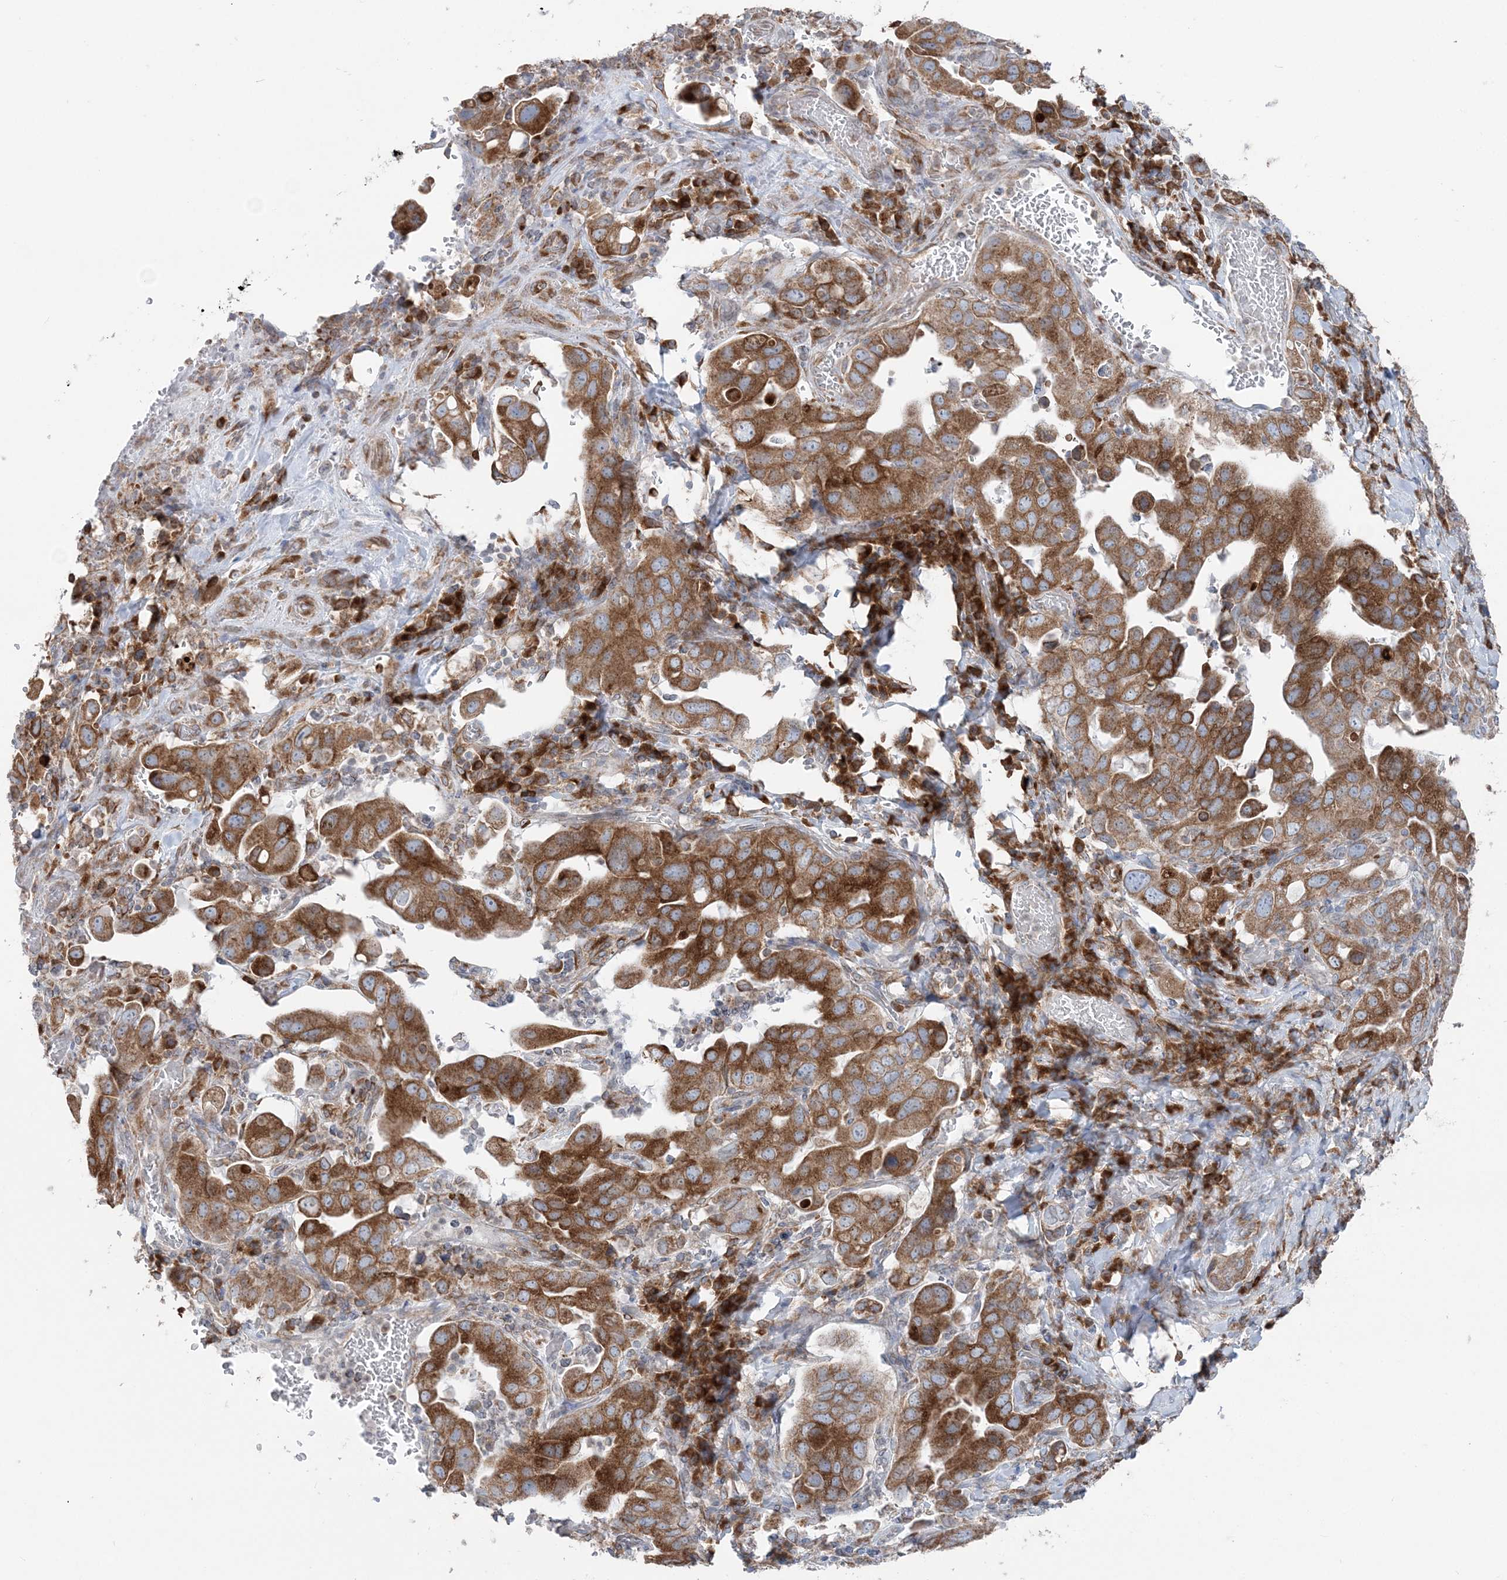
{"staining": {"intensity": "moderate", "quantity": ">75%", "location": "cytoplasmic/membranous"}, "tissue": "stomach cancer", "cell_type": "Tumor cells", "image_type": "cancer", "snomed": [{"axis": "morphology", "description": "Adenocarcinoma, NOS"}, {"axis": "topography", "description": "Stomach, upper"}], "caption": "The immunohistochemical stain labels moderate cytoplasmic/membranous expression in tumor cells of adenocarcinoma (stomach) tissue. Nuclei are stained in blue.", "gene": "TMED10", "patient": {"sex": "male", "age": 62}}